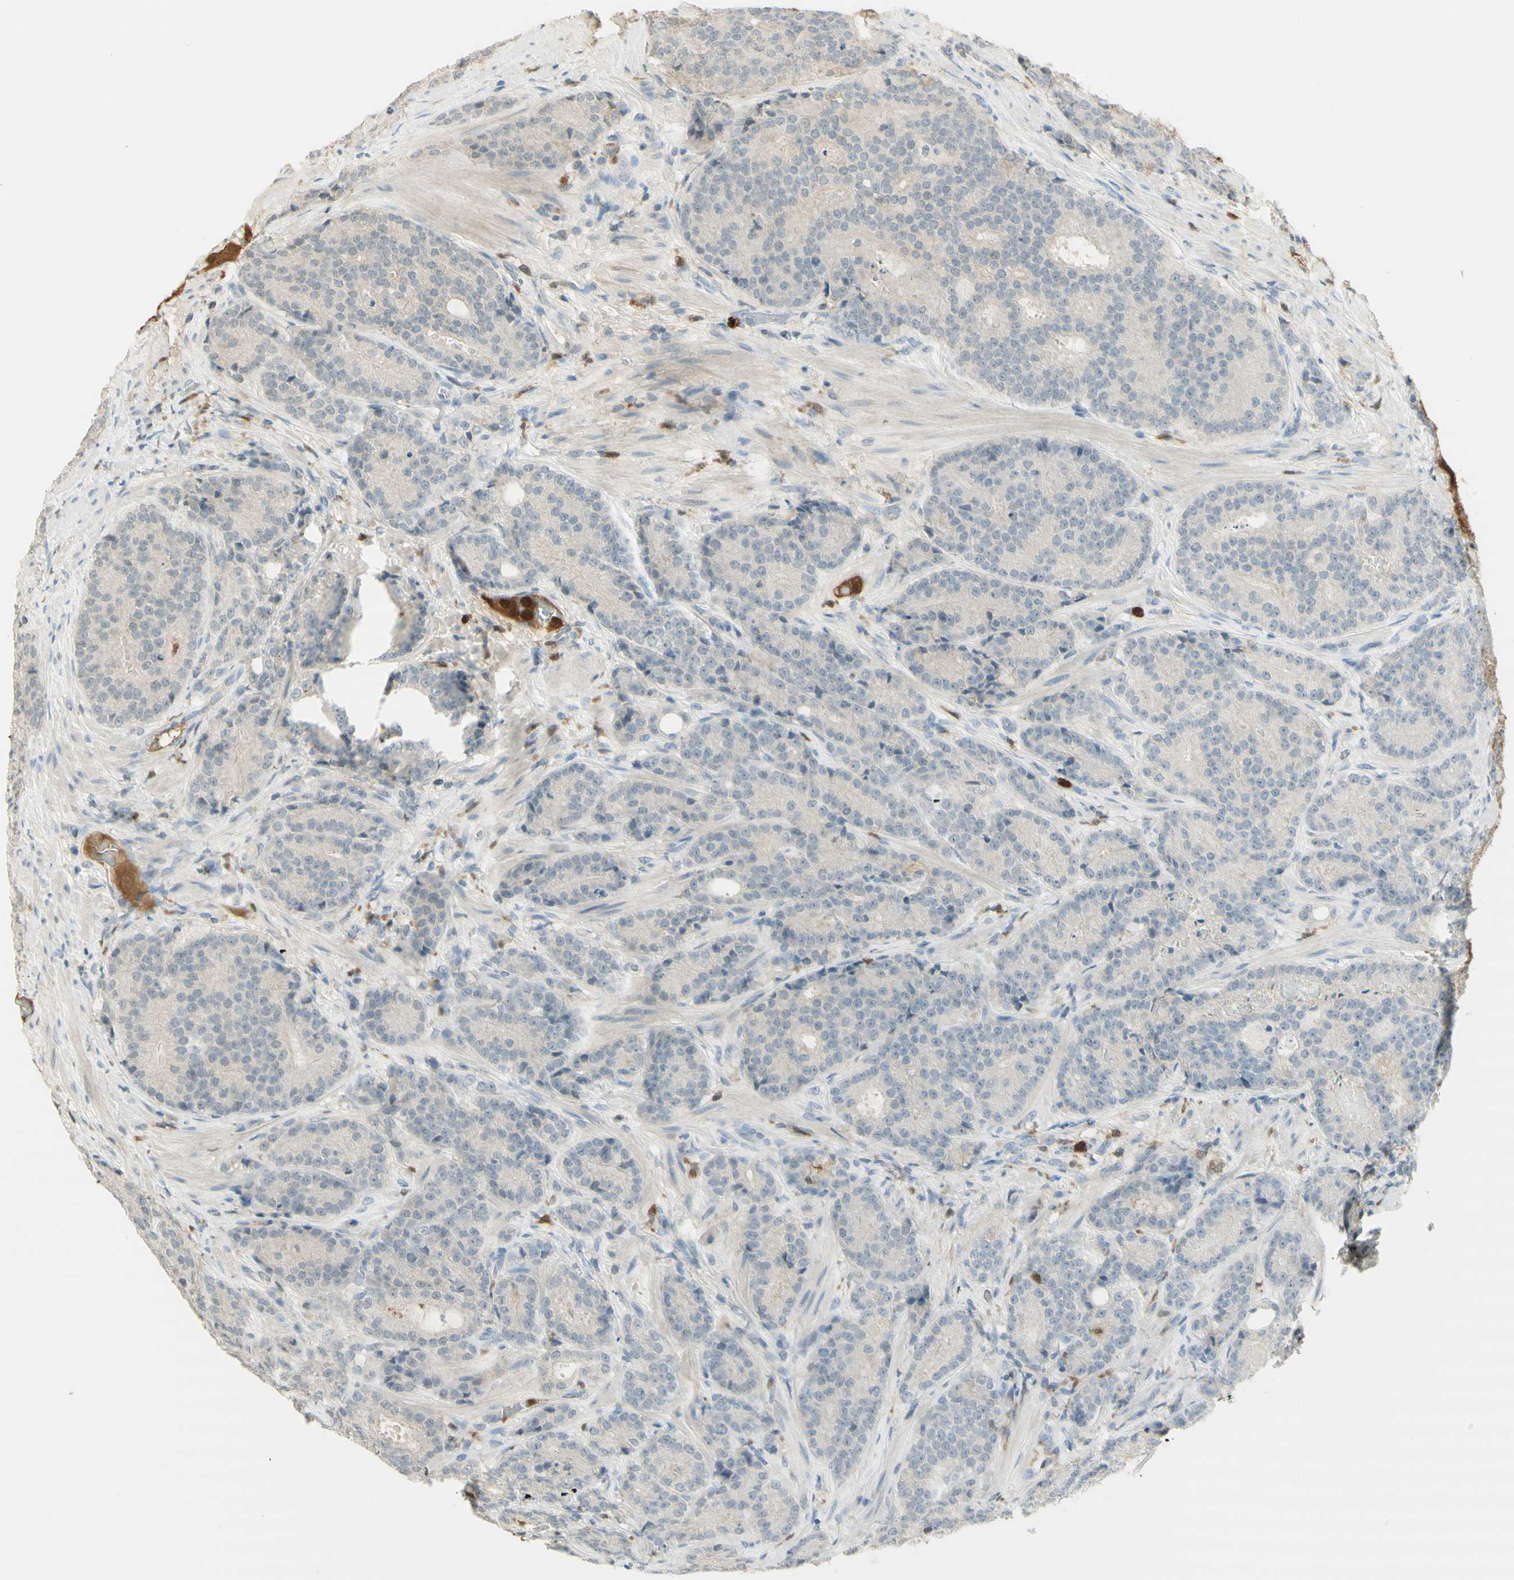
{"staining": {"intensity": "negative", "quantity": "none", "location": "none"}, "tissue": "prostate cancer", "cell_type": "Tumor cells", "image_type": "cancer", "snomed": [{"axis": "morphology", "description": "Adenocarcinoma, High grade"}, {"axis": "topography", "description": "Prostate"}], "caption": "Tumor cells are negative for protein expression in human prostate cancer.", "gene": "NID1", "patient": {"sex": "male", "age": 61}}